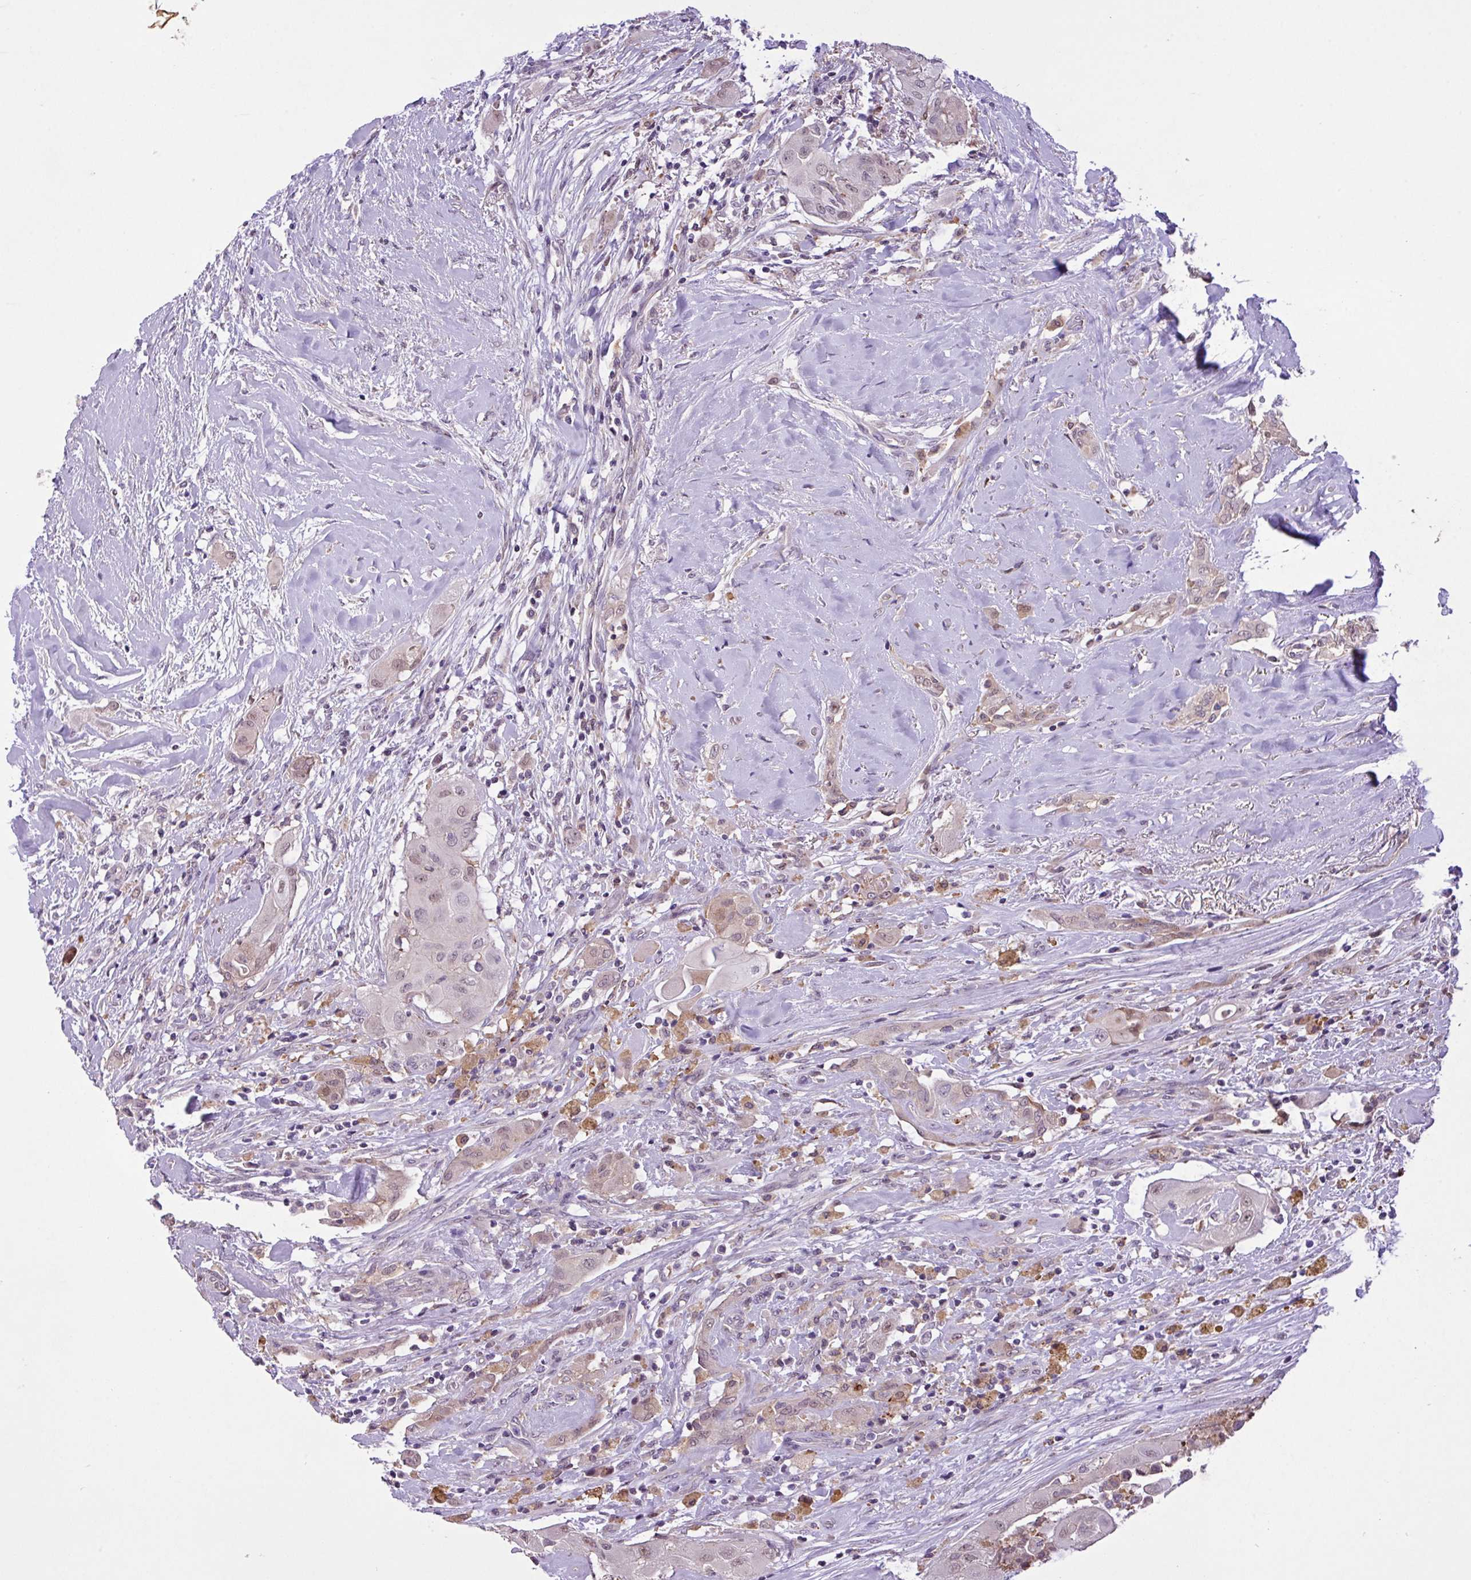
{"staining": {"intensity": "weak", "quantity": "<25%", "location": "nuclear"}, "tissue": "thyroid cancer", "cell_type": "Tumor cells", "image_type": "cancer", "snomed": [{"axis": "morphology", "description": "Papillary adenocarcinoma, NOS"}, {"axis": "topography", "description": "Thyroid gland"}], "caption": "The photomicrograph reveals no significant positivity in tumor cells of papillary adenocarcinoma (thyroid). (DAB (3,3'-diaminobenzidine) immunohistochemistry (IHC), high magnification).", "gene": "RPP25L", "patient": {"sex": "female", "age": 59}}